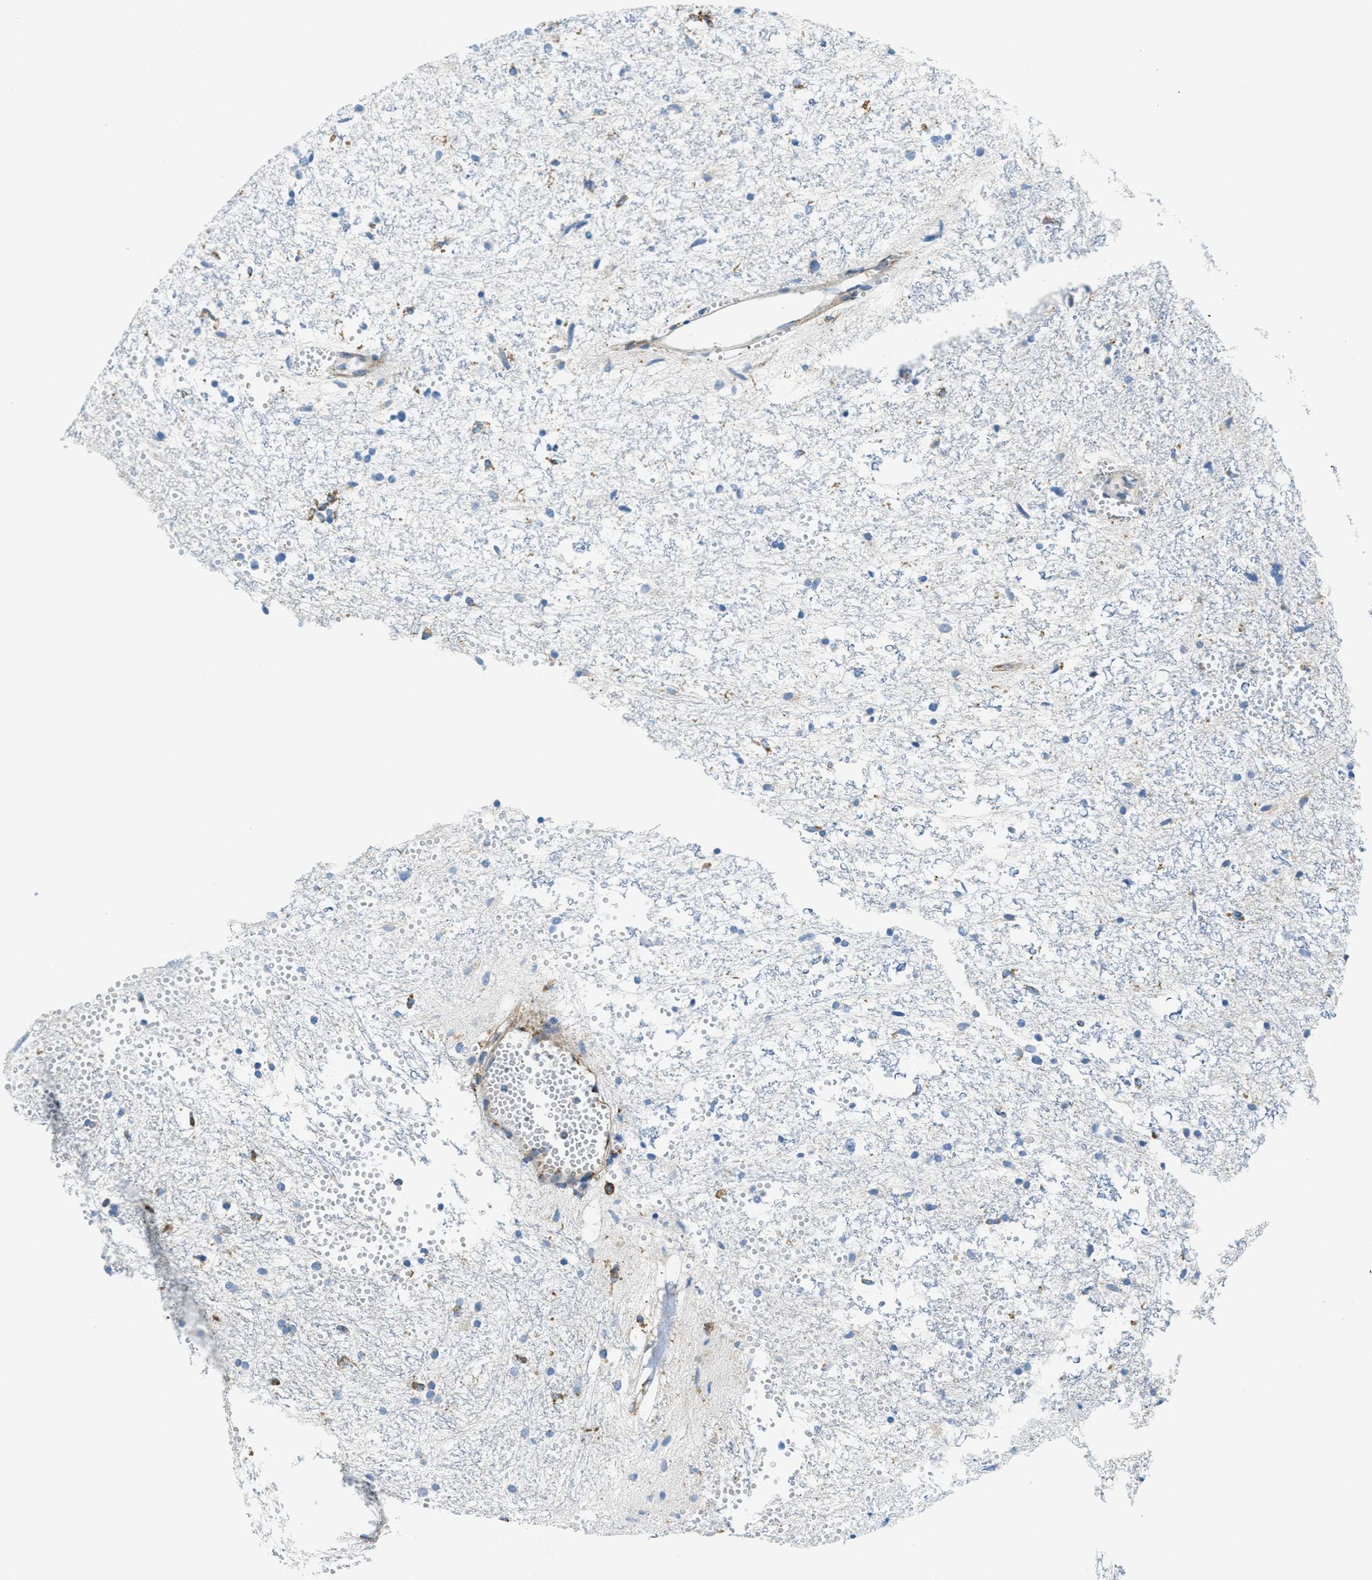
{"staining": {"intensity": "moderate", "quantity": "<25%", "location": "cytoplasmic/membranous"}, "tissue": "glioma", "cell_type": "Tumor cells", "image_type": "cancer", "snomed": [{"axis": "morphology", "description": "Glioma, malignant, High grade"}, {"axis": "topography", "description": "Brain"}], "caption": "High-magnification brightfield microscopy of glioma stained with DAB (3,3'-diaminobenzidine) (brown) and counterstained with hematoxylin (blue). tumor cells exhibit moderate cytoplasmic/membranous positivity is identified in about<25% of cells.", "gene": "AP2B1", "patient": {"sex": "female", "age": 59}}